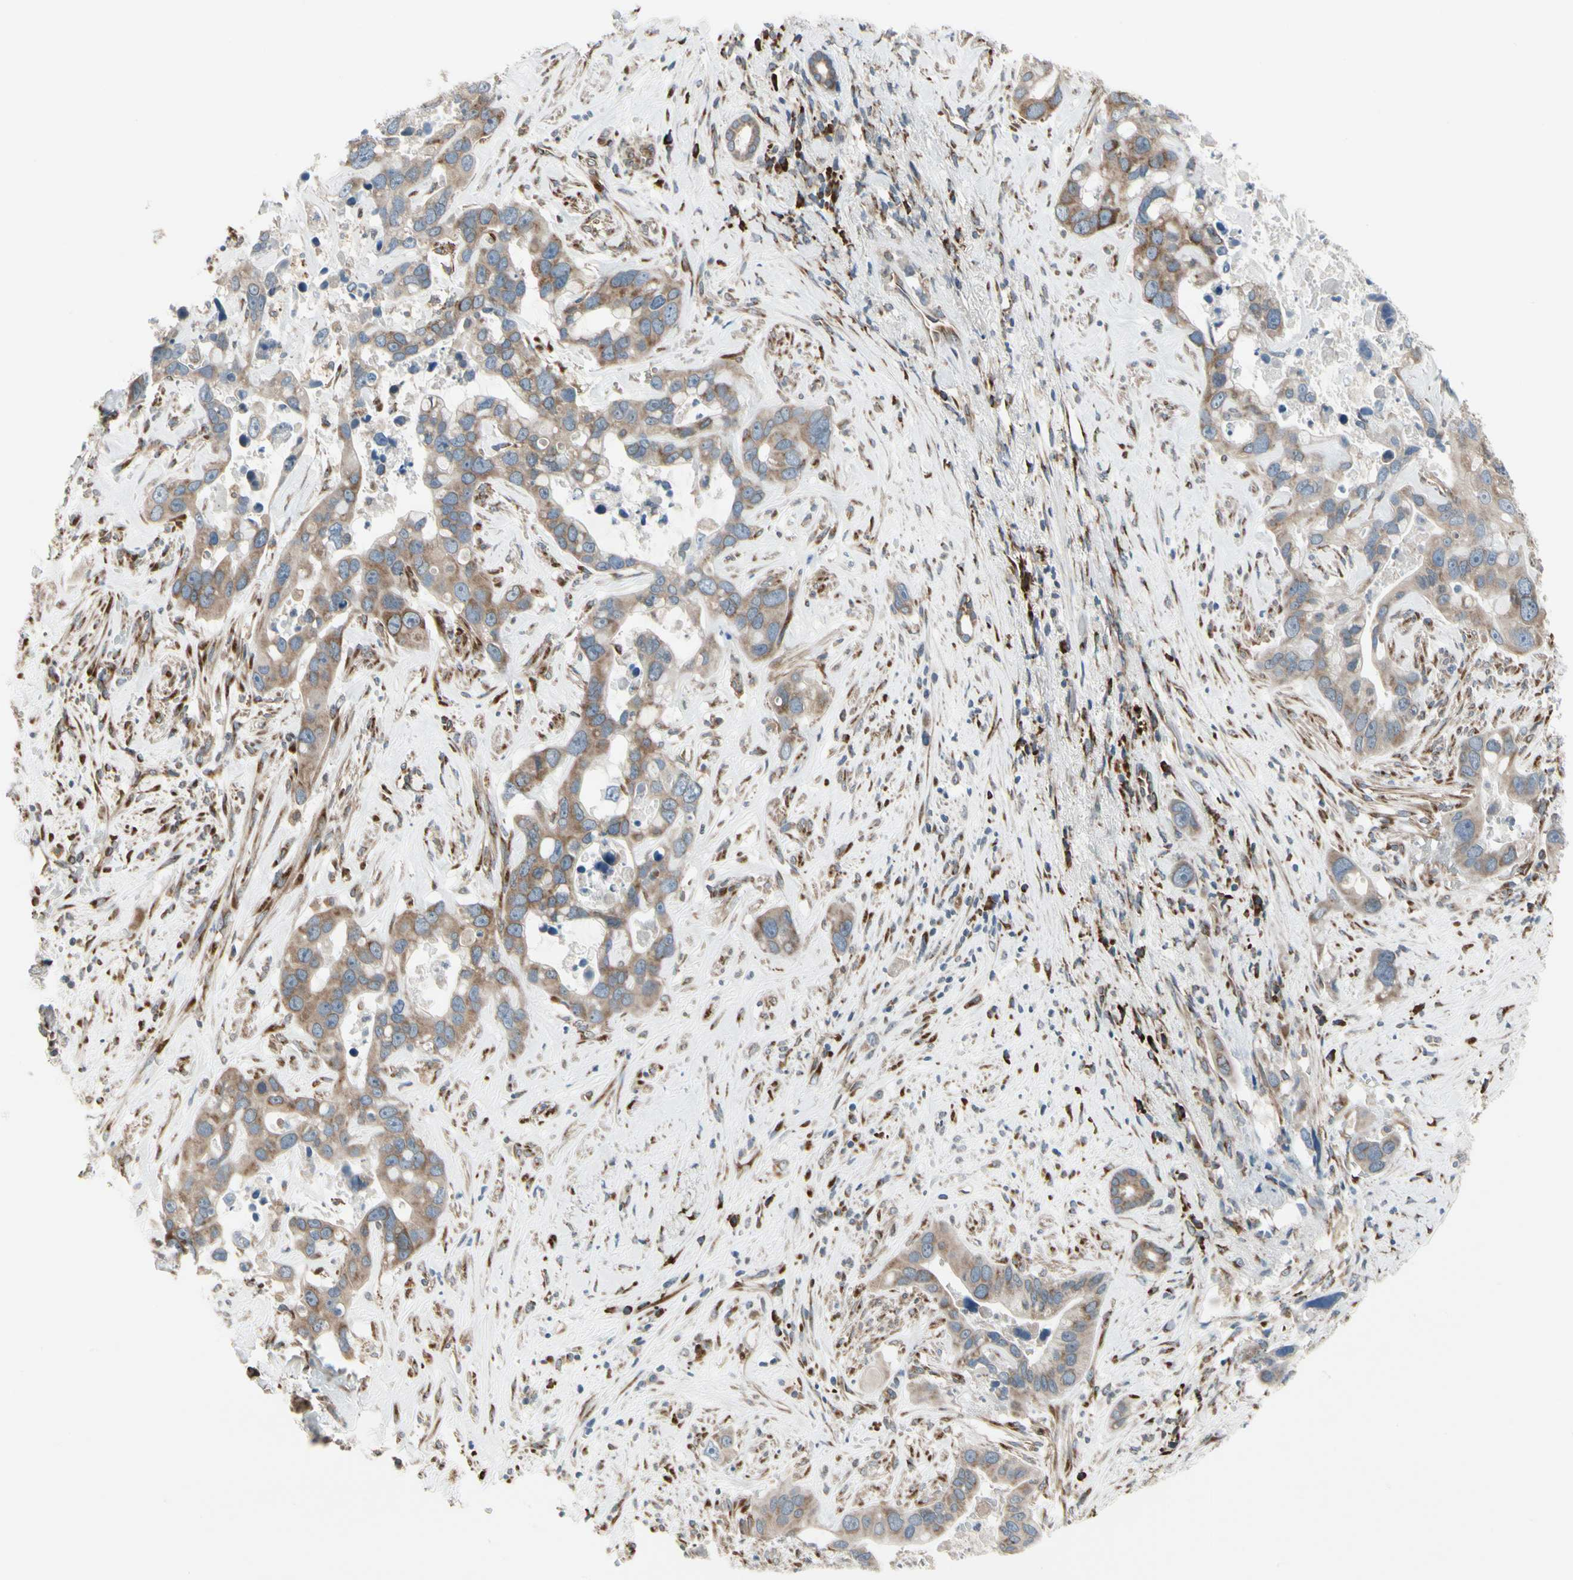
{"staining": {"intensity": "moderate", "quantity": ">75%", "location": "cytoplasmic/membranous"}, "tissue": "liver cancer", "cell_type": "Tumor cells", "image_type": "cancer", "snomed": [{"axis": "morphology", "description": "Cholangiocarcinoma"}, {"axis": "topography", "description": "Liver"}], "caption": "Protein expression analysis of human liver cancer reveals moderate cytoplasmic/membranous staining in about >75% of tumor cells.", "gene": "FNDC3A", "patient": {"sex": "female", "age": 65}}